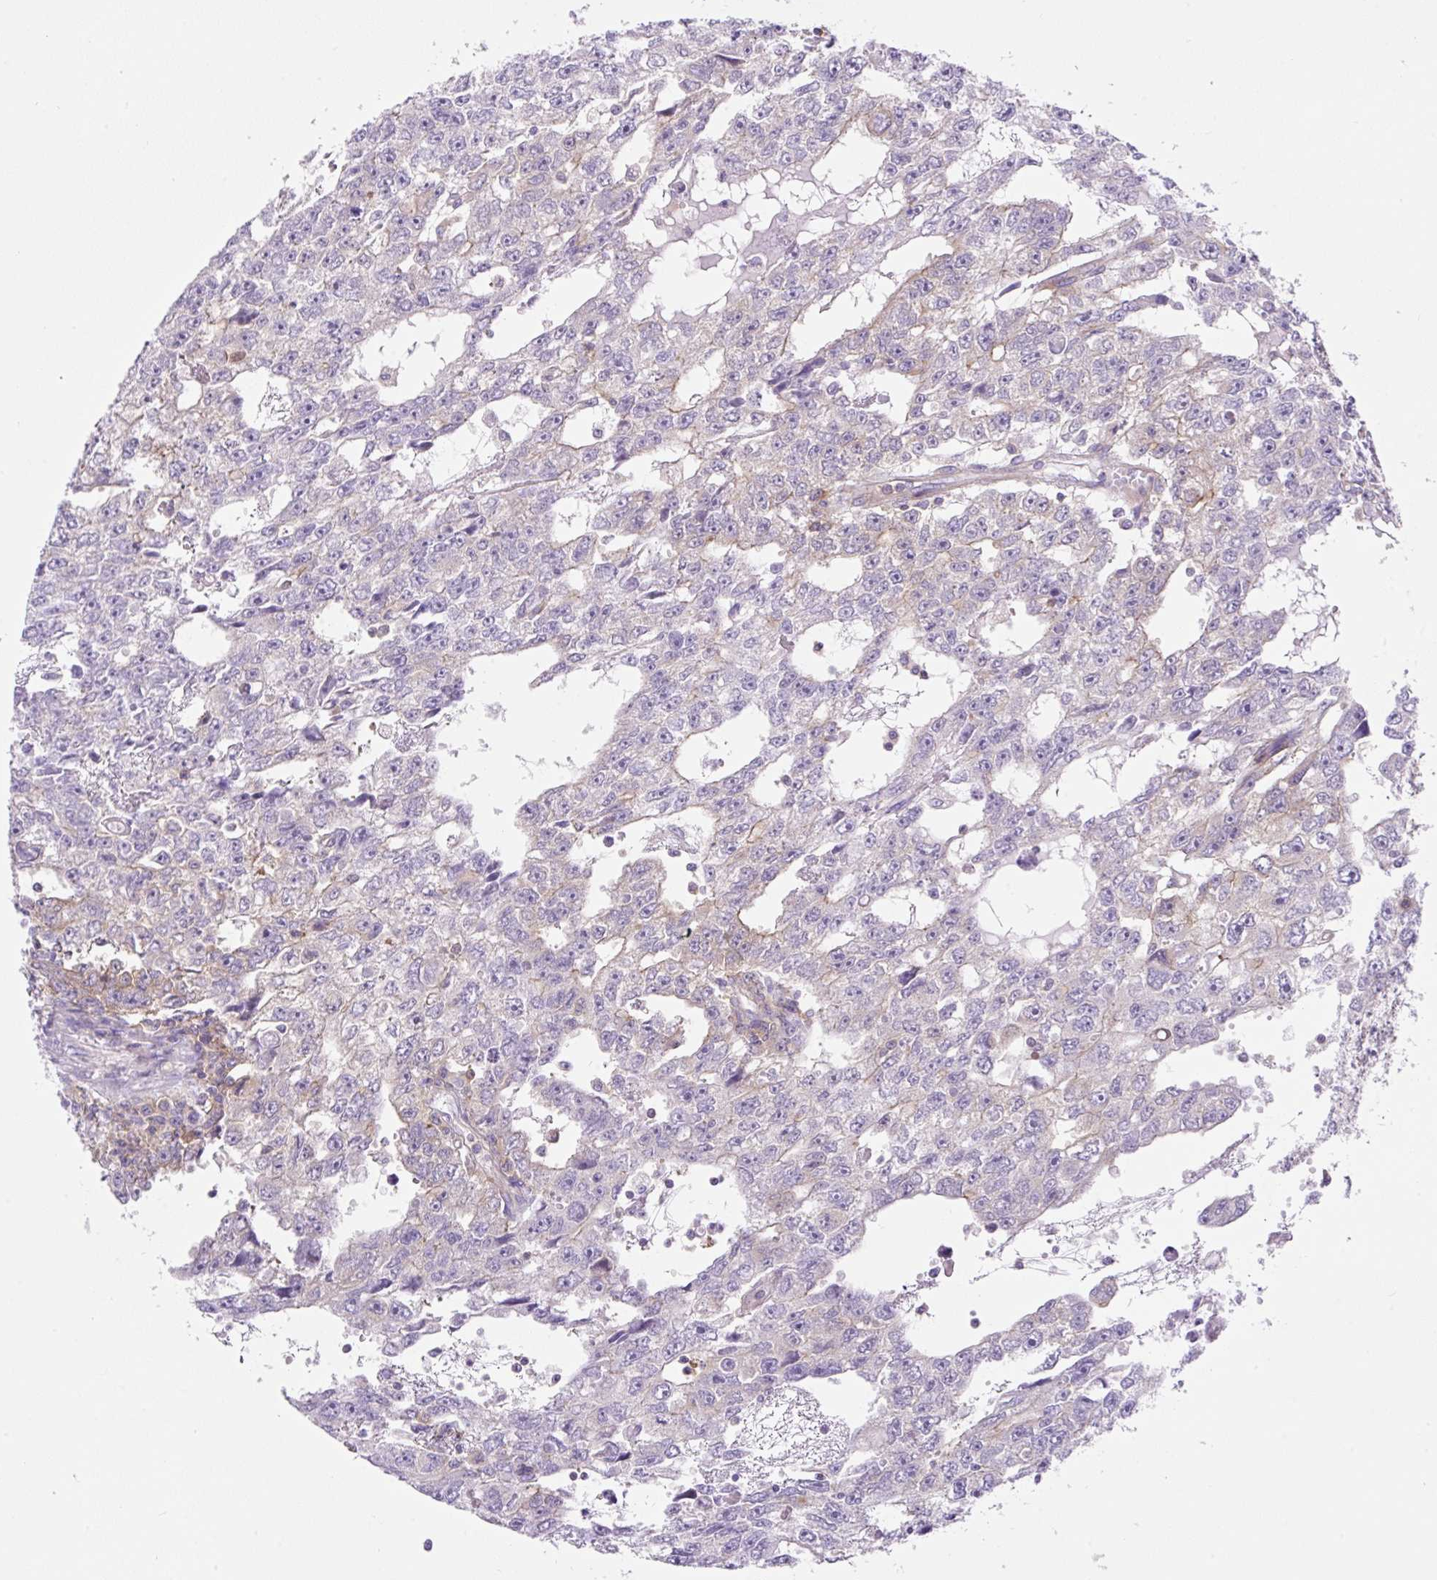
{"staining": {"intensity": "negative", "quantity": "none", "location": "none"}, "tissue": "testis cancer", "cell_type": "Tumor cells", "image_type": "cancer", "snomed": [{"axis": "morphology", "description": "Carcinoma, Embryonal, NOS"}, {"axis": "topography", "description": "Testis"}], "caption": "Embryonal carcinoma (testis) was stained to show a protein in brown. There is no significant expression in tumor cells.", "gene": "DNM2", "patient": {"sex": "male", "age": 20}}